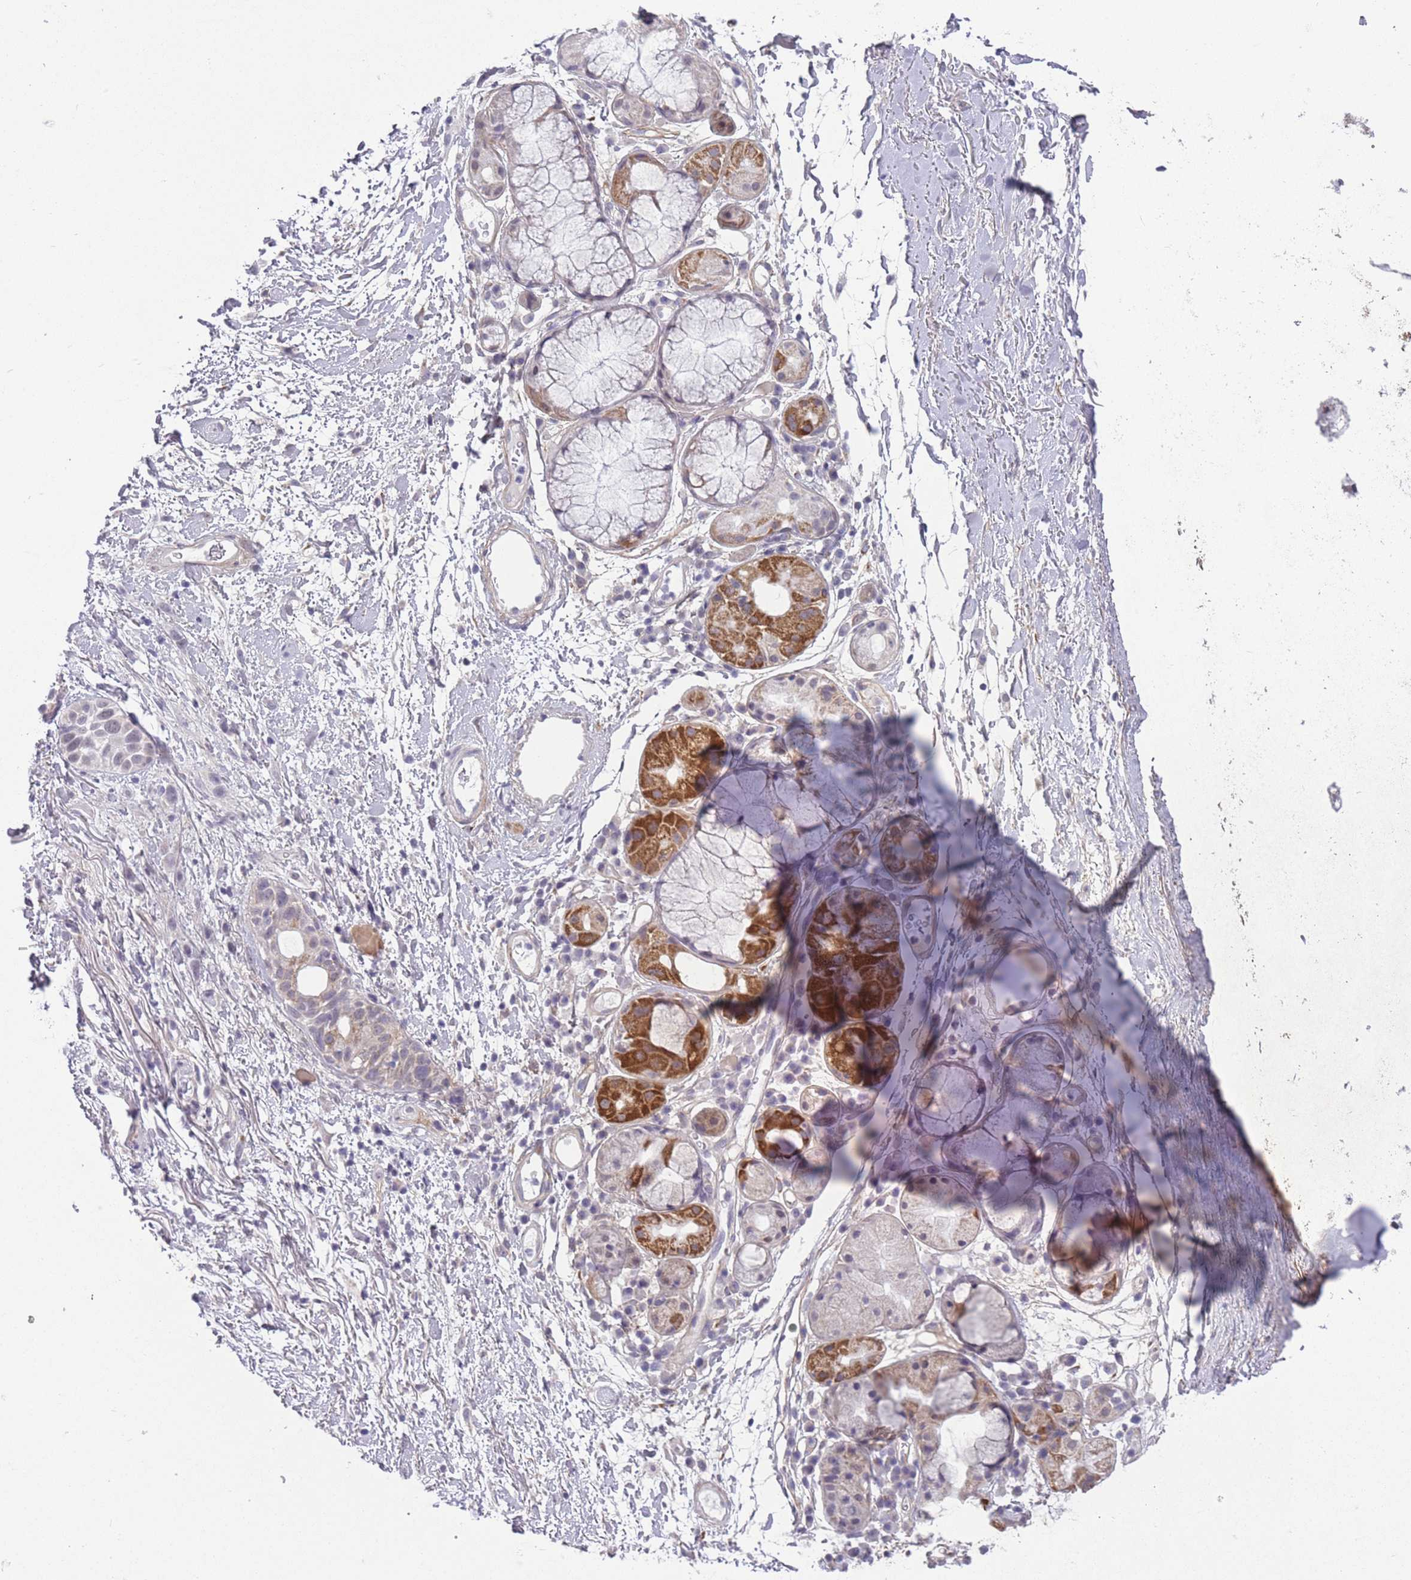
{"staining": {"intensity": "negative", "quantity": "none", "location": "none"}, "tissue": "adipose tissue", "cell_type": "Adipocytes", "image_type": "normal", "snomed": [{"axis": "morphology", "description": "Normal tissue, NOS"}, {"axis": "topography", "description": "Cartilage tissue"}], "caption": "A micrograph of adipose tissue stained for a protein shows no brown staining in adipocytes.", "gene": "ZBTB24", "patient": {"sex": "male", "age": 80}}